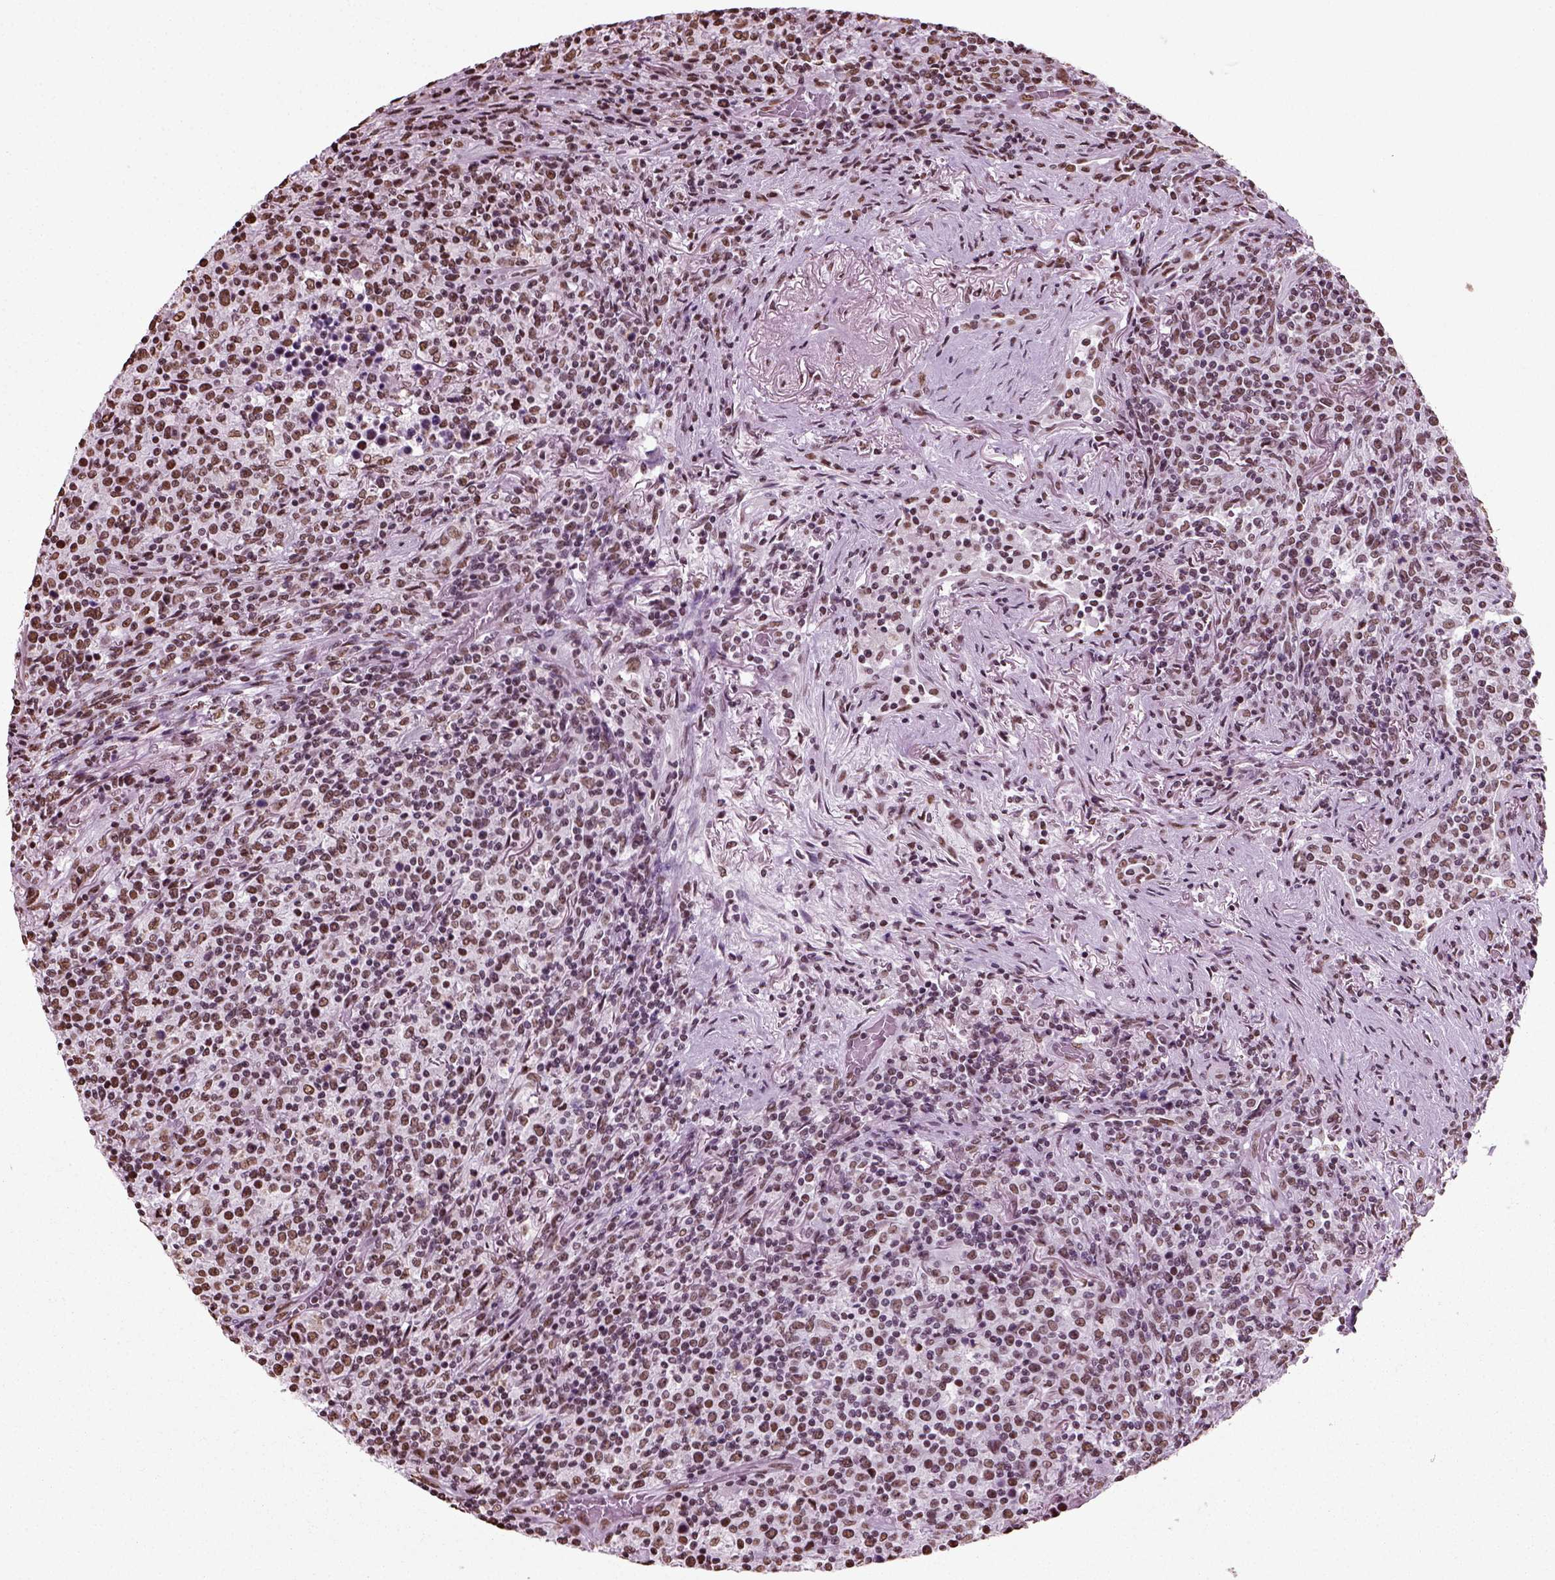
{"staining": {"intensity": "moderate", "quantity": "25%-75%", "location": "nuclear"}, "tissue": "lymphoma", "cell_type": "Tumor cells", "image_type": "cancer", "snomed": [{"axis": "morphology", "description": "Malignant lymphoma, non-Hodgkin's type, High grade"}, {"axis": "topography", "description": "Lung"}], "caption": "Immunohistochemical staining of human malignant lymphoma, non-Hodgkin's type (high-grade) exhibits medium levels of moderate nuclear protein expression in approximately 25%-75% of tumor cells. (IHC, brightfield microscopy, high magnification).", "gene": "POLR1H", "patient": {"sex": "male", "age": 79}}